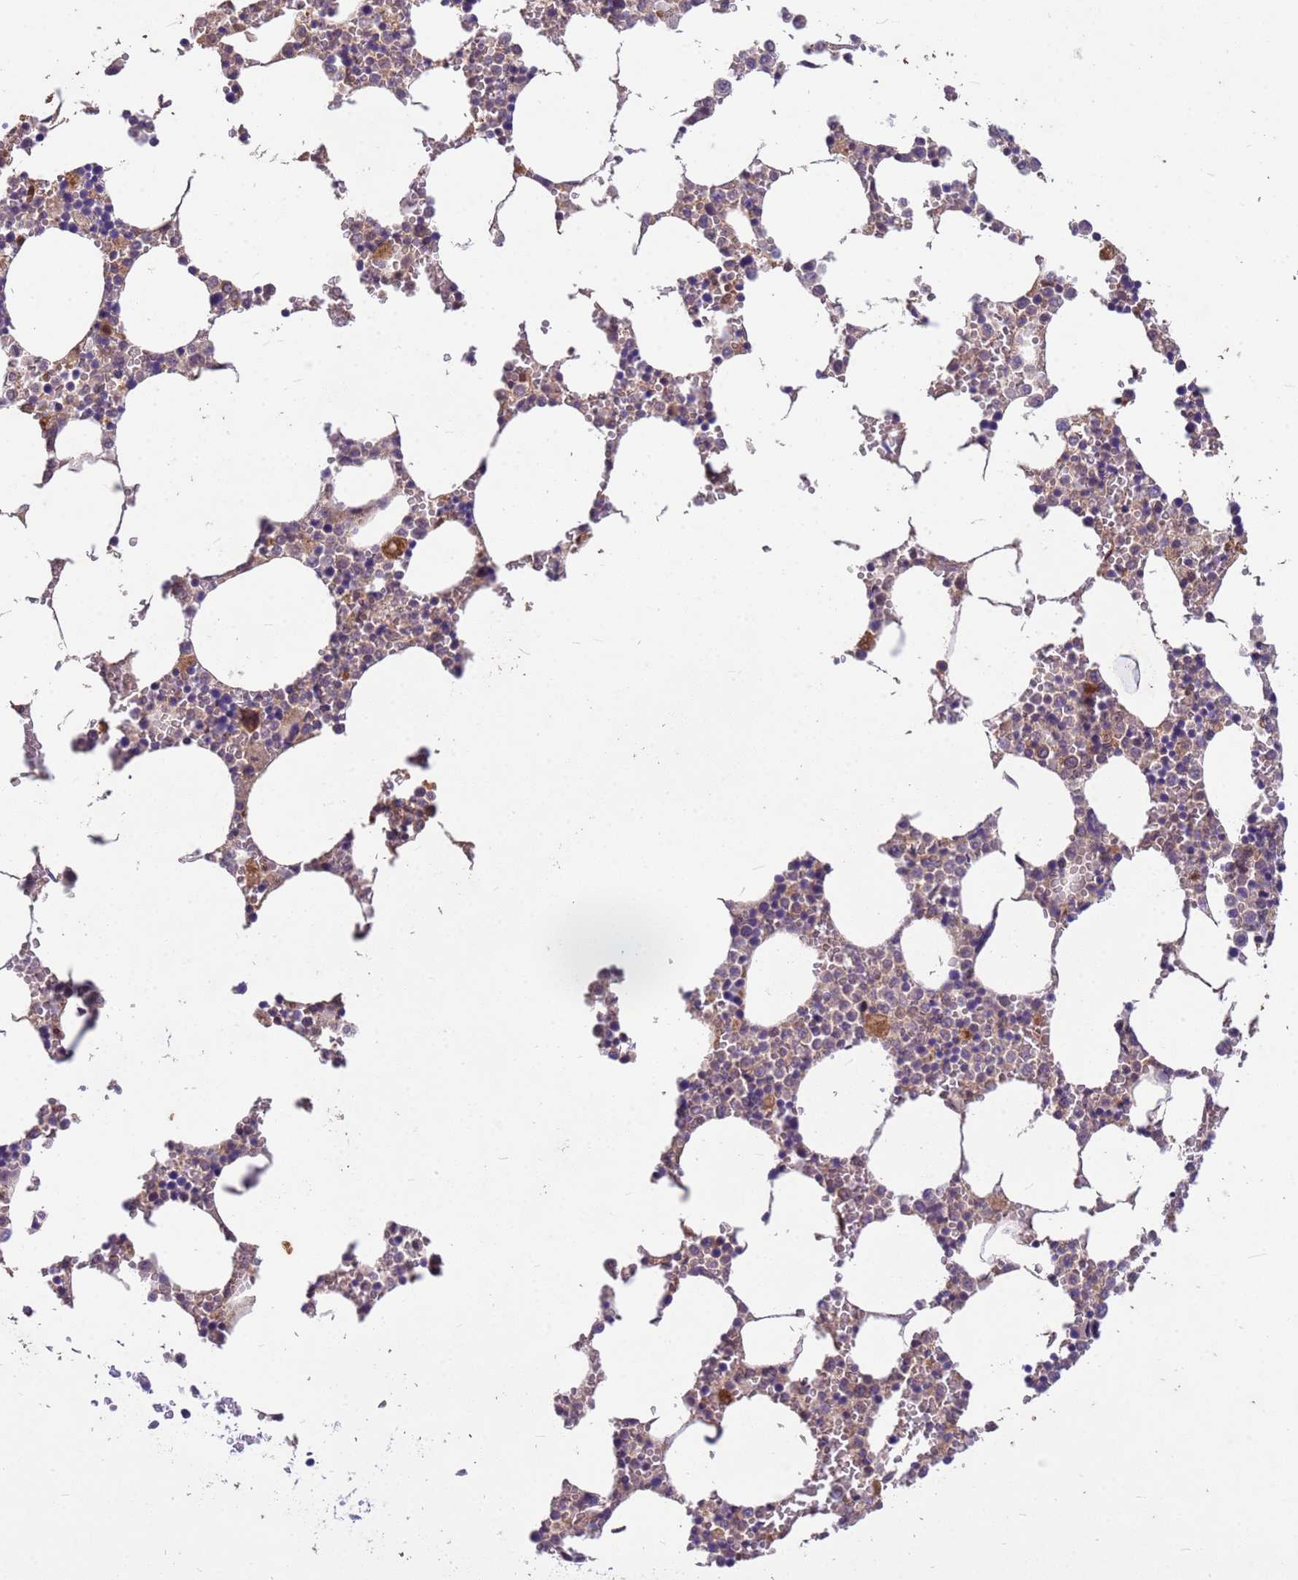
{"staining": {"intensity": "moderate", "quantity": "<25%", "location": "cytoplasmic/membranous,nuclear"}, "tissue": "bone marrow", "cell_type": "Hematopoietic cells", "image_type": "normal", "snomed": [{"axis": "morphology", "description": "Normal tissue, NOS"}, {"axis": "topography", "description": "Bone marrow"}], "caption": "The immunohistochemical stain labels moderate cytoplasmic/membranous,nuclear positivity in hematopoietic cells of benign bone marrow. The staining is performed using DAB (3,3'-diaminobenzidine) brown chromogen to label protein expression. The nuclei are counter-stained blue using hematoxylin.", "gene": "PPP2CA", "patient": {"sex": "female", "age": 64}}